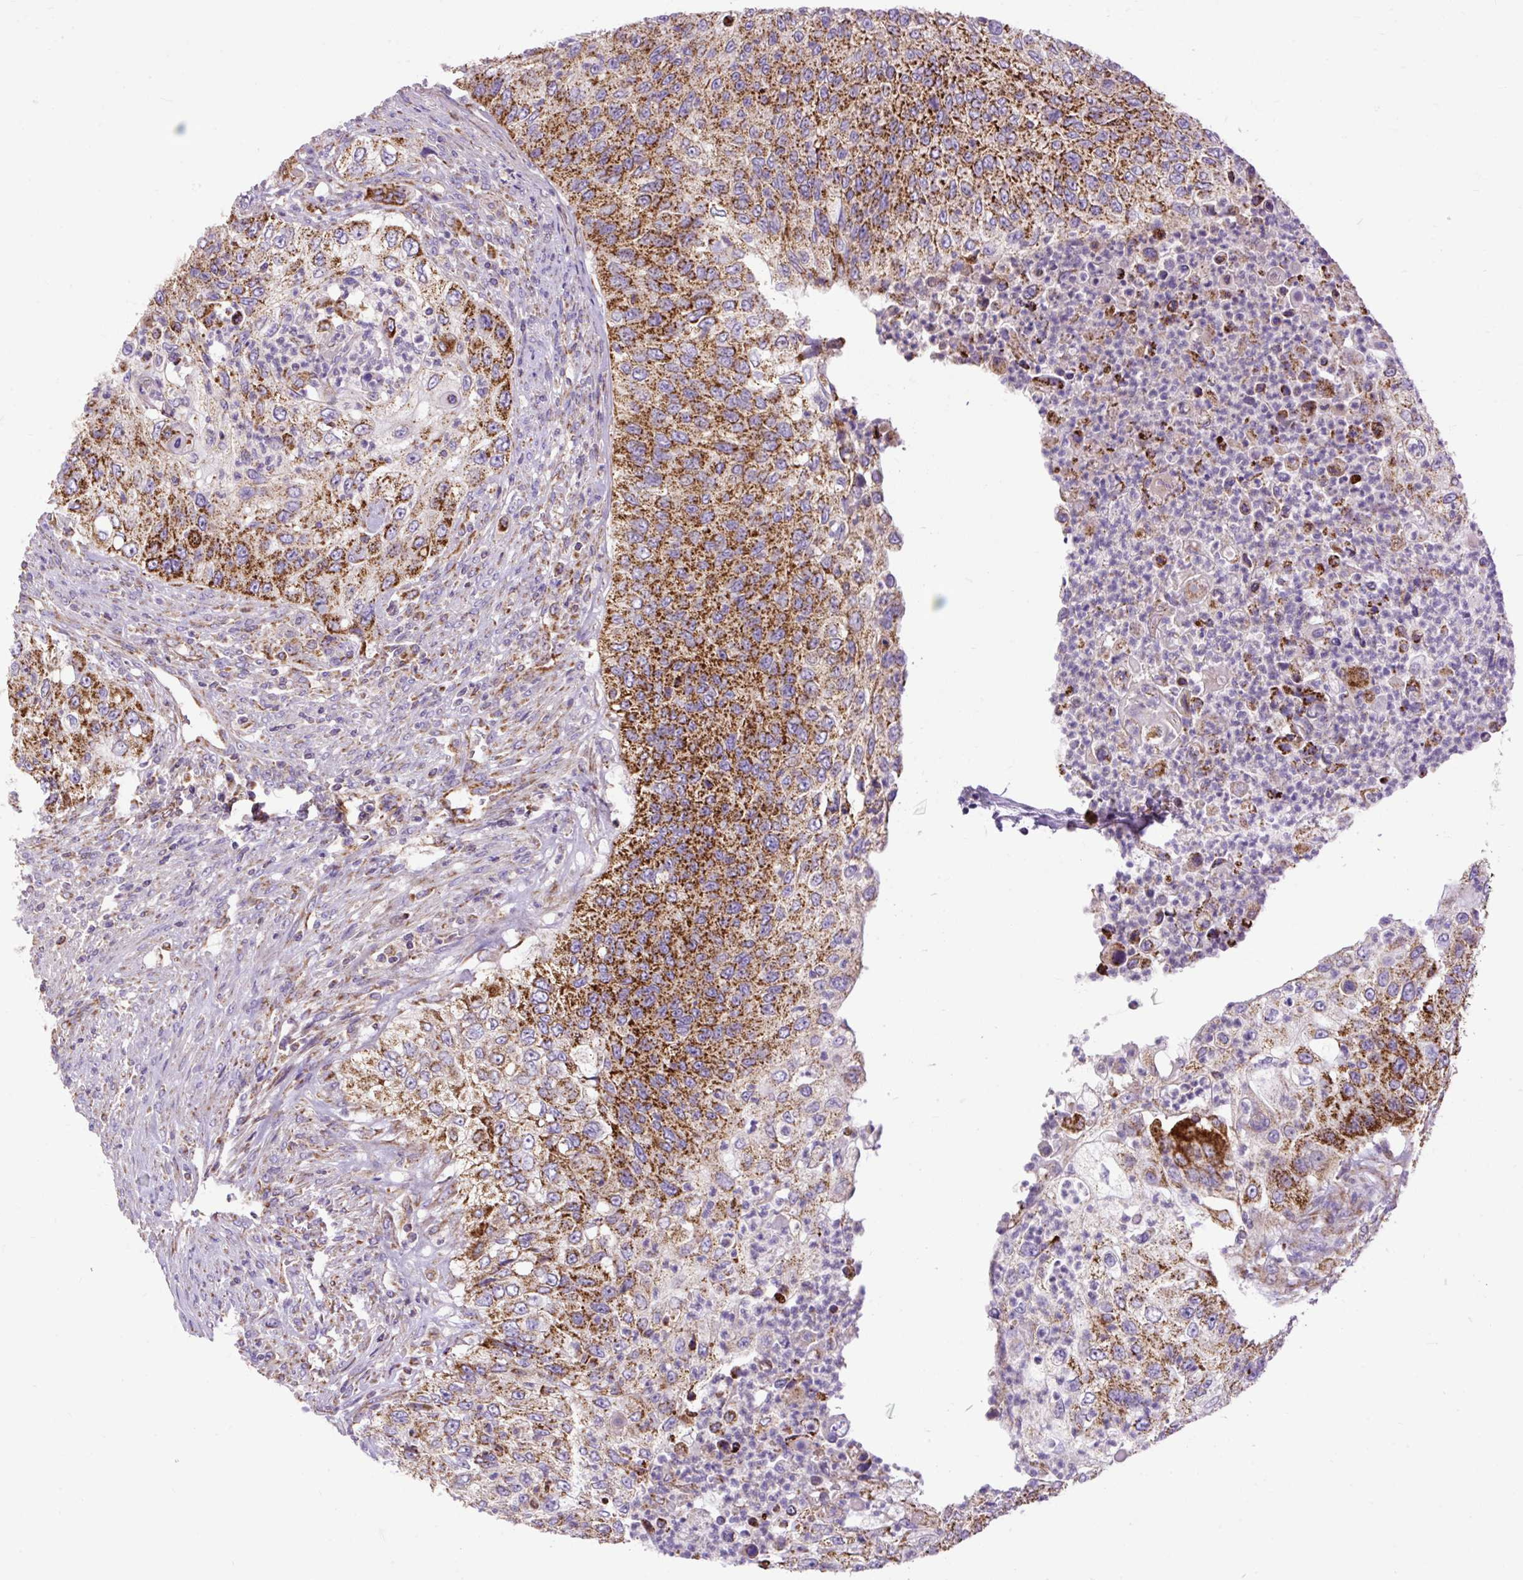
{"staining": {"intensity": "strong", "quantity": ">75%", "location": "cytoplasmic/membranous"}, "tissue": "urothelial cancer", "cell_type": "Tumor cells", "image_type": "cancer", "snomed": [{"axis": "morphology", "description": "Urothelial carcinoma, High grade"}, {"axis": "topography", "description": "Urinary bladder"}], "caption": "Urothelial carcinoma (high-grade) stained for a protein reveals strong cytoplasmic/membranous positivity in tumor cells. Immunohistochemistry stains the protein in brown and the nuclei are stained blue.", "gene": "TOMM40", "patient": {"sex": "female", "age": 60}}